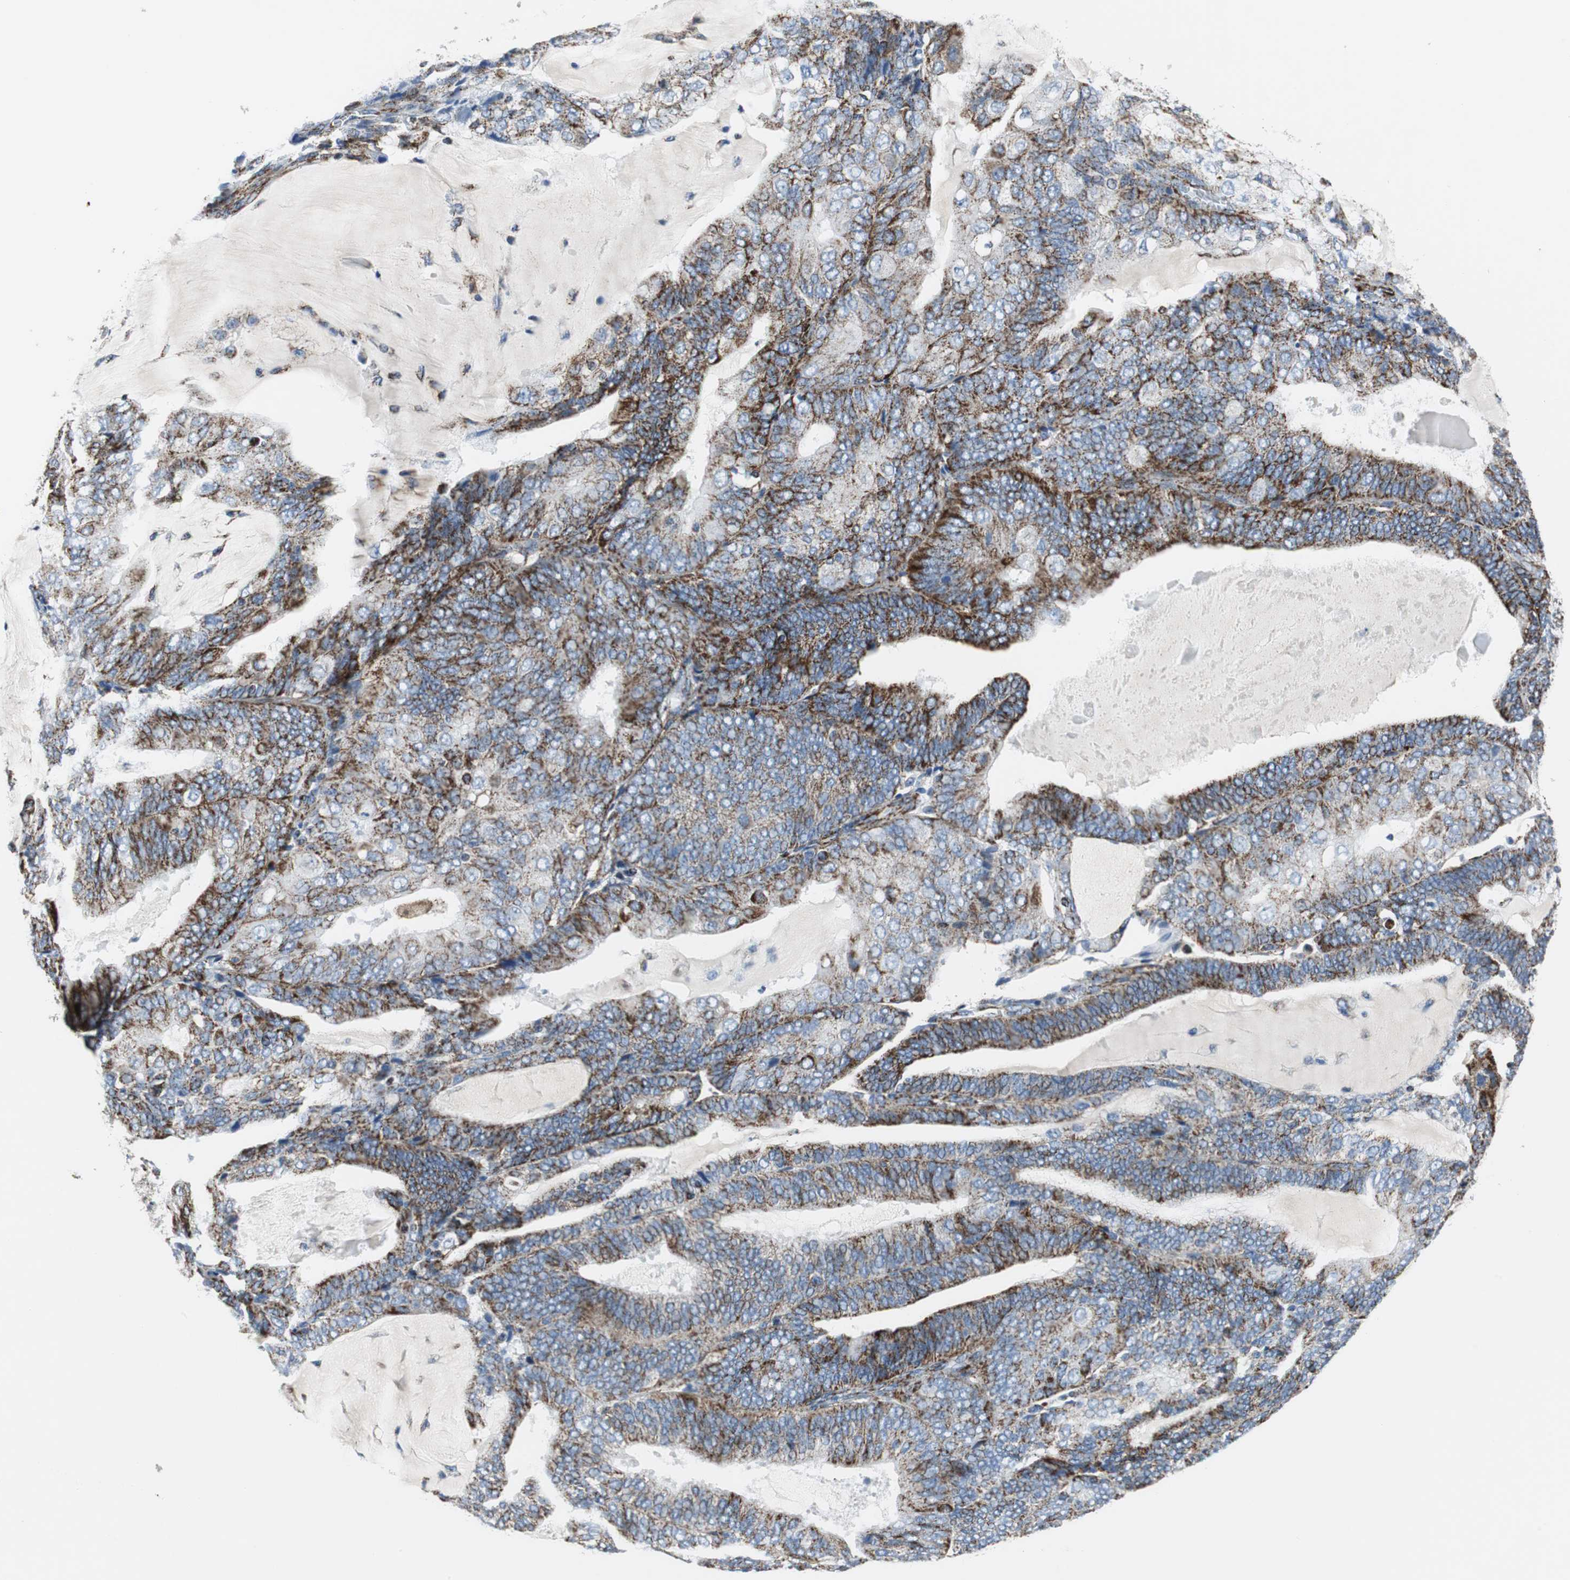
{"staining": {"intensity": "strong", "quantity": ">75%", "location": "cytoplasmic/membranous"}, "tissue": "endometrial cancer", "cell_type": "Tumor cells", "image_type": "cancer", "snomed": [{"axis": "morphology", "description": "Adenocarcinoma, NOS"}, {"axis": "topography", "description": "Endometrium"}], "caption": "Immunohistochemistry histopathology image of adenocarcinoma (endometrial) stained for a protein (brown), which reveals high levels of strong cytoplasmic/membranous positivity in approximately >75% of tumor cells.", "gene": "C1QTNF7", "patient": {"sex": "female", "age": 81}}